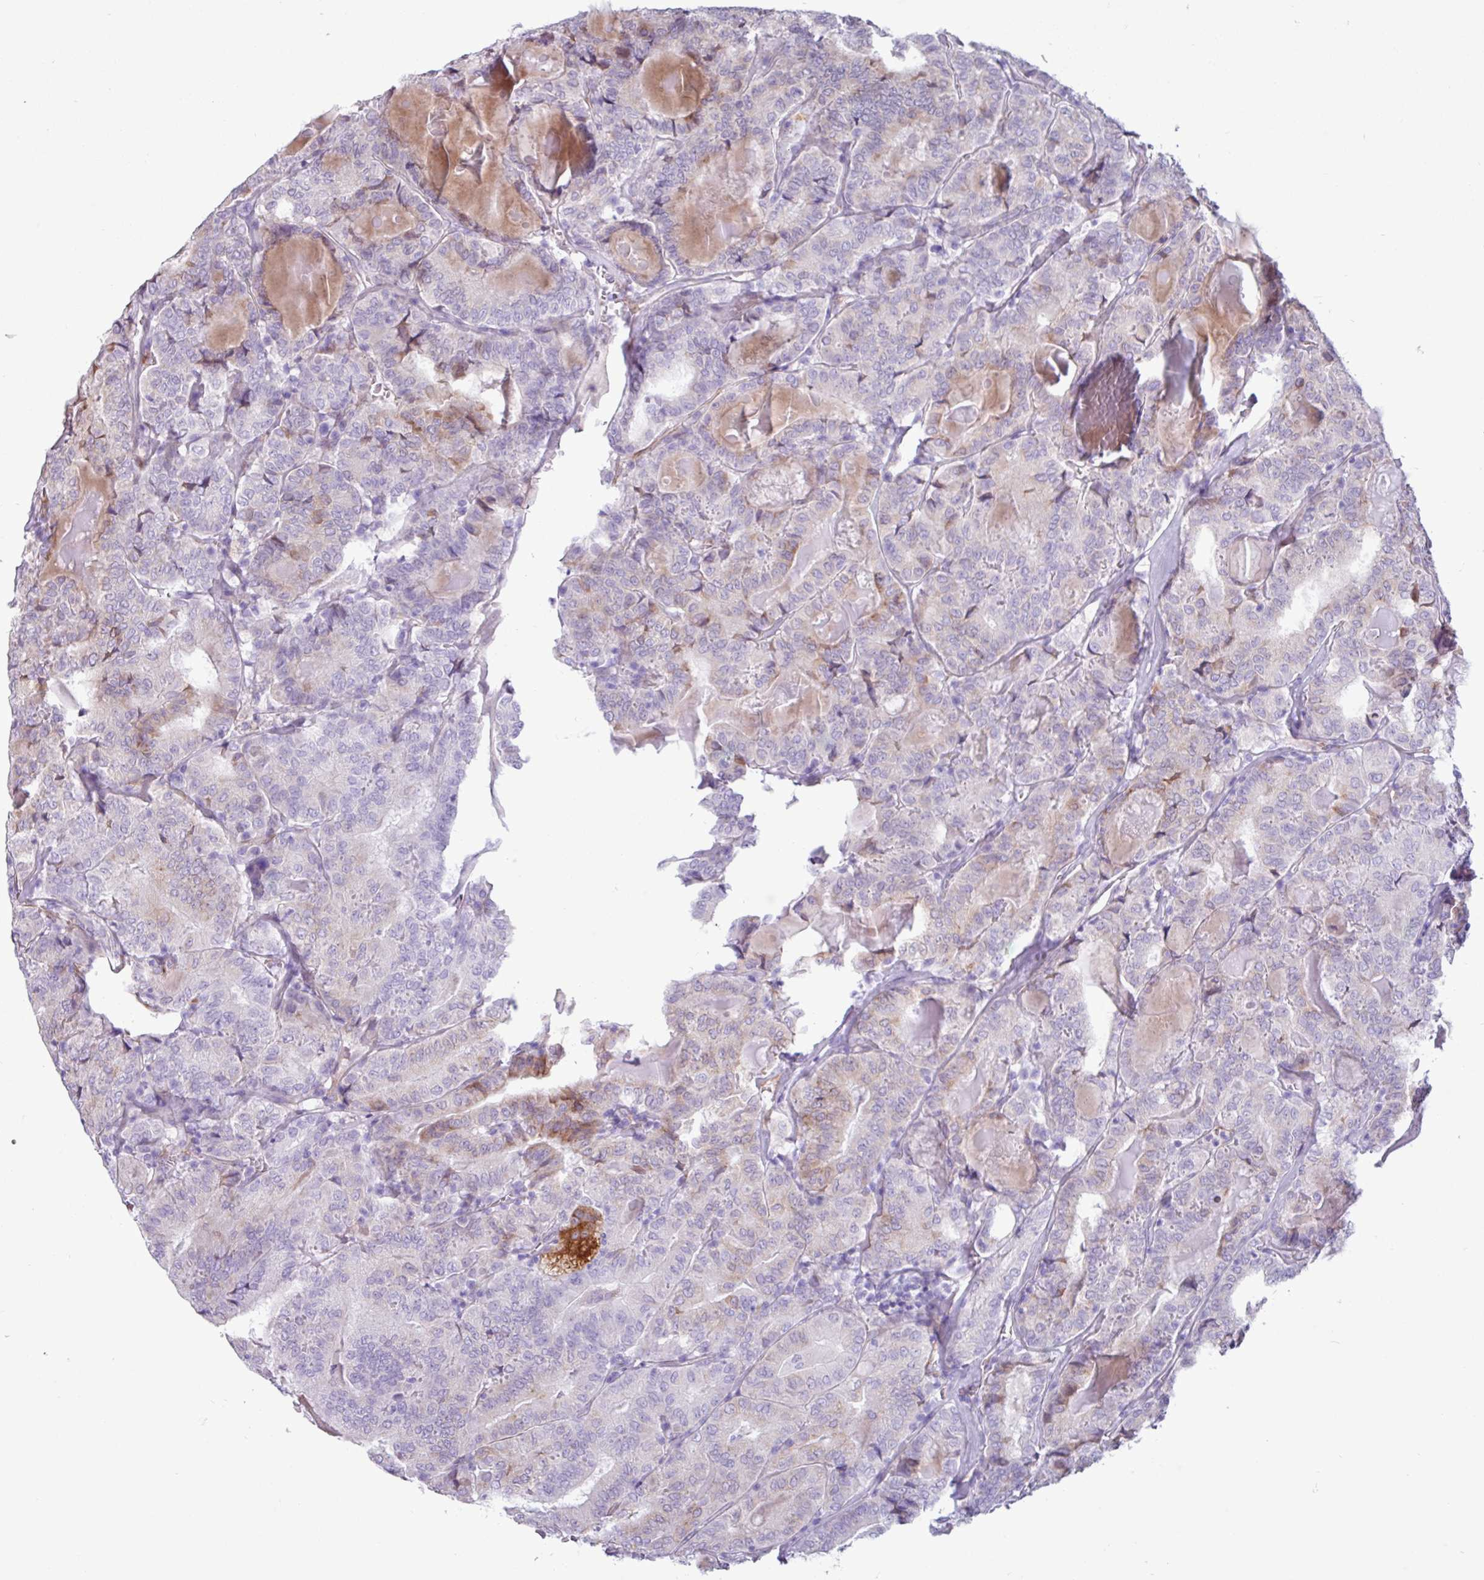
{"staining": {"intensity": "moderate", "quantity": "<25%", "location": "cytoplasmic/membranous"}, "tissue": "thyroid cancer", "cell_type": "Tumor cells", "image_type": "cancer", "snomed": [{"axis": "morphology", "description": "Papillary adenocarcinoma, NOS"}, {"axis": "topography", "description": "Thyroid gland"}], "caption": "Human thyroid cancer (papillary adenocarcinoma) stained with a protein marker demonstrates moderate staining in tumor cells.", "gene": "PPP1R35", "patient": {"sex": "female", "age": 72}}